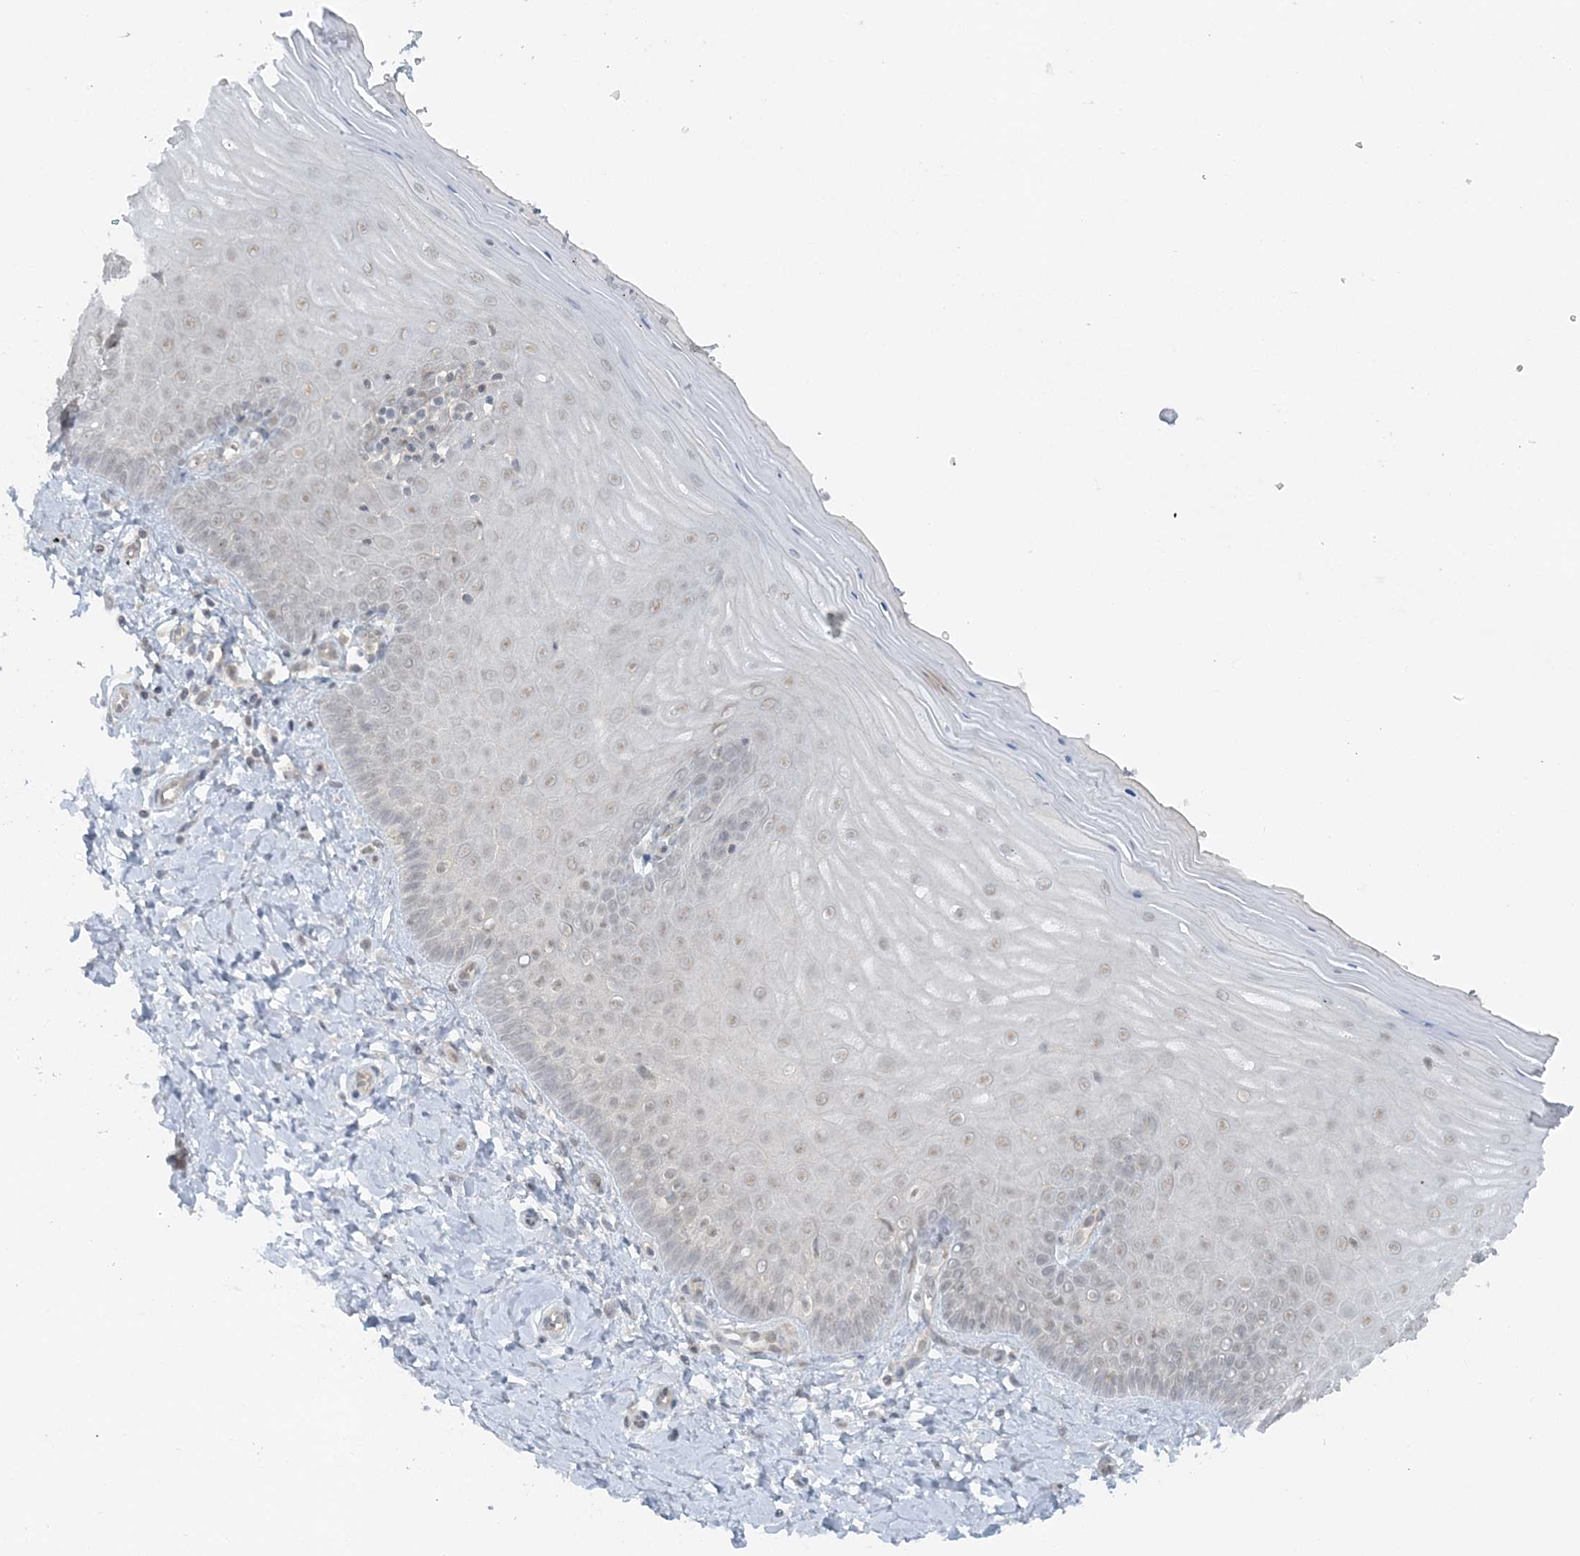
{"staining": {"intensity": "weak", "quantity": "25%-75%", "location": "cytoplasmic/membranous"}, "tissue": "cervix", "cell_type": "Glandular cells", "image_type": "normal", "snomed": [{"axis": "morphology", "description": "Normal tissue, NOS"}, {"axis": "topography", "description": "Cervix"}], "caption": "IHC (DAB) staining of benign human cervix displays weak cytoplasmic/membranous protein staining in about 25%-75% of glandular cells. The protein of interest is stained brown, and the nuclei are stained in blue (DAB IHC with brightfield microscopy, high magnification).", "gene": "ATP11A", "patient": {"sex": "female", "age": 55}}